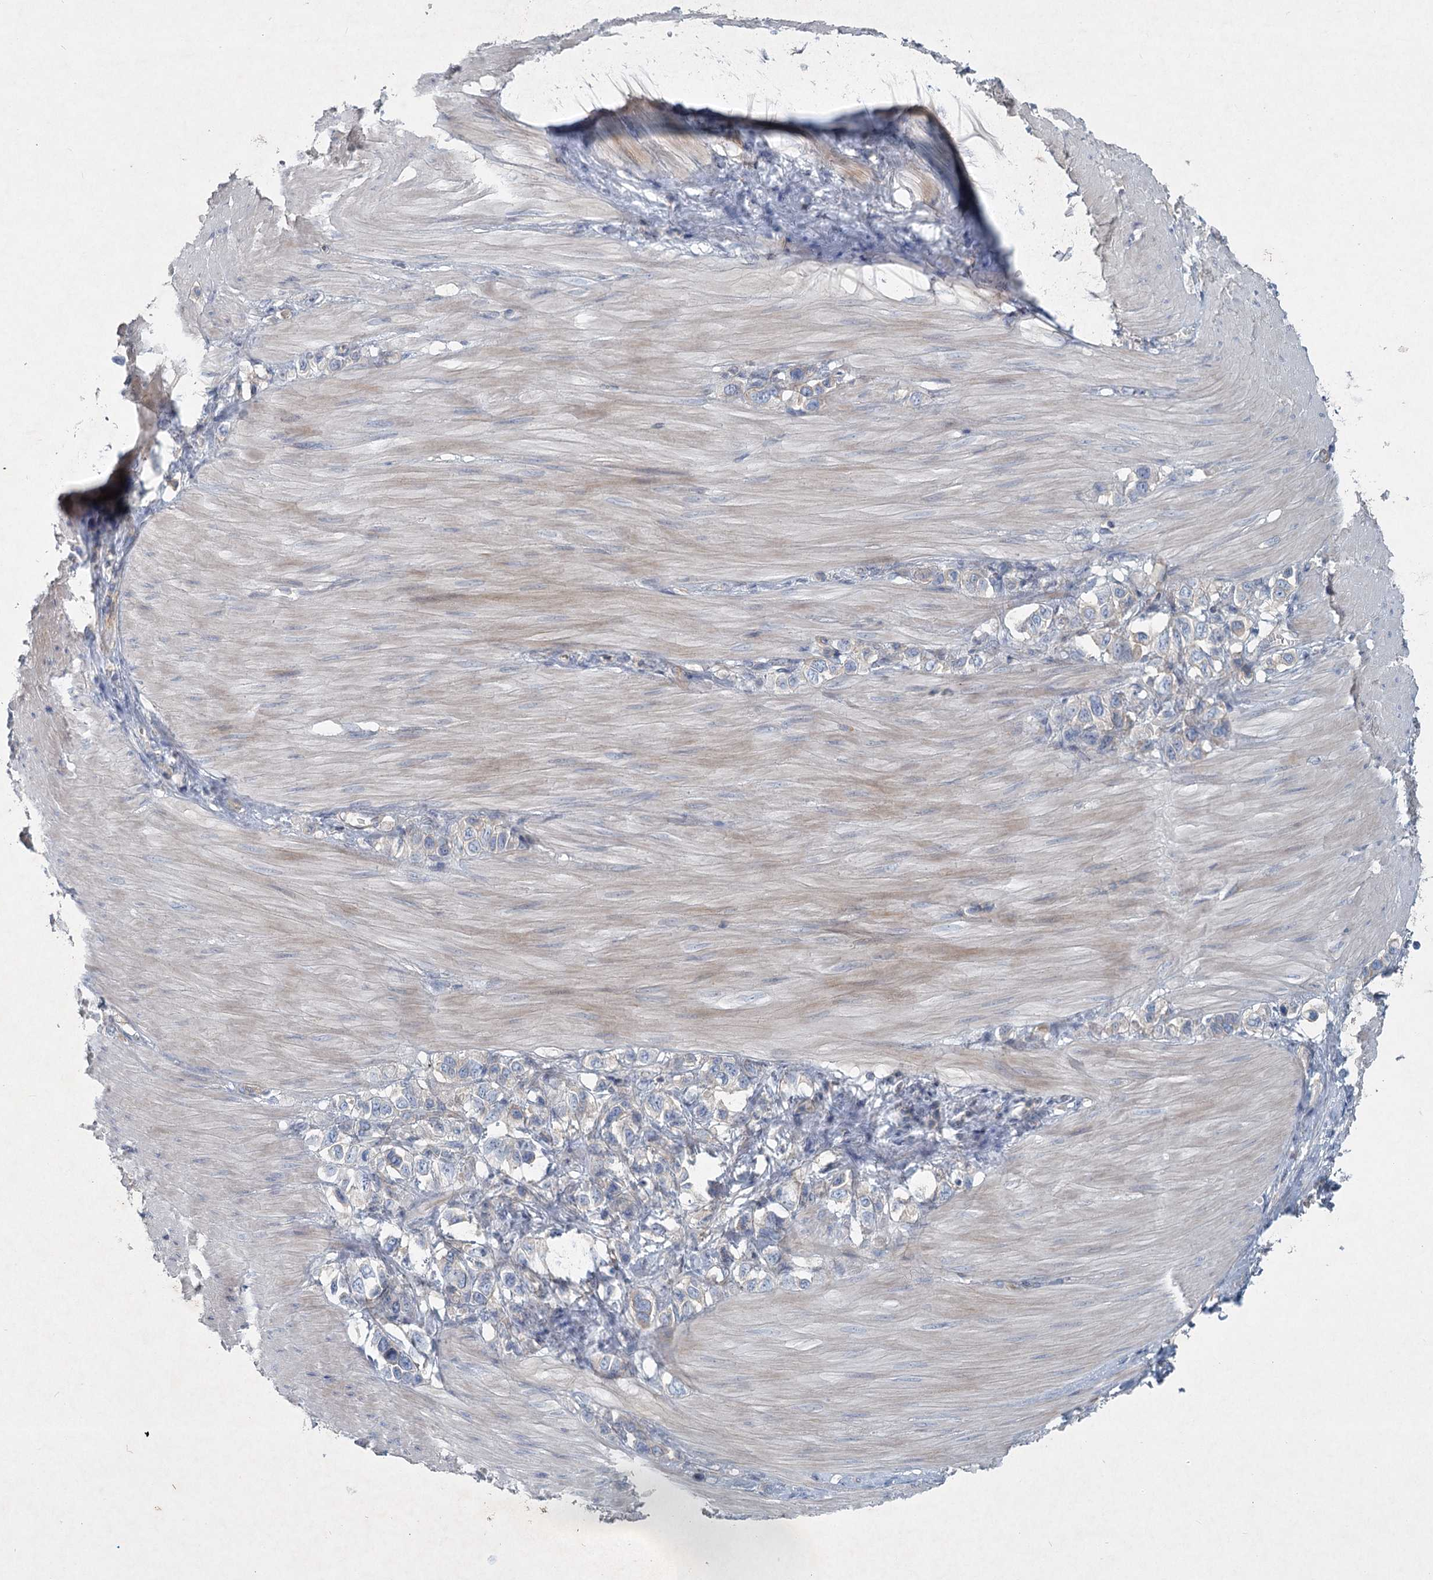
{"staining": {"intensity": "weak", "quantity": "<25%", "location": "cytoplasmic/membranous"}, "tissue": "stomach cancer", "cell_type": "Tumor cells", "image_type": "cancer", "snomed": [{"axis": "morphology", "description": "Adenocarcinoma, NOS"}, {"axis": "topography", "description": "Stomach"}], "caption": "Immunohistochemistry image of neoplastic tissue: stomach cancer stained with DAB reveals no significant protein positivity in tumor cells. (DAB IHC, high magnification).", "gene": "DNMBP", "patient": {"sex": "female", "age": 65}}